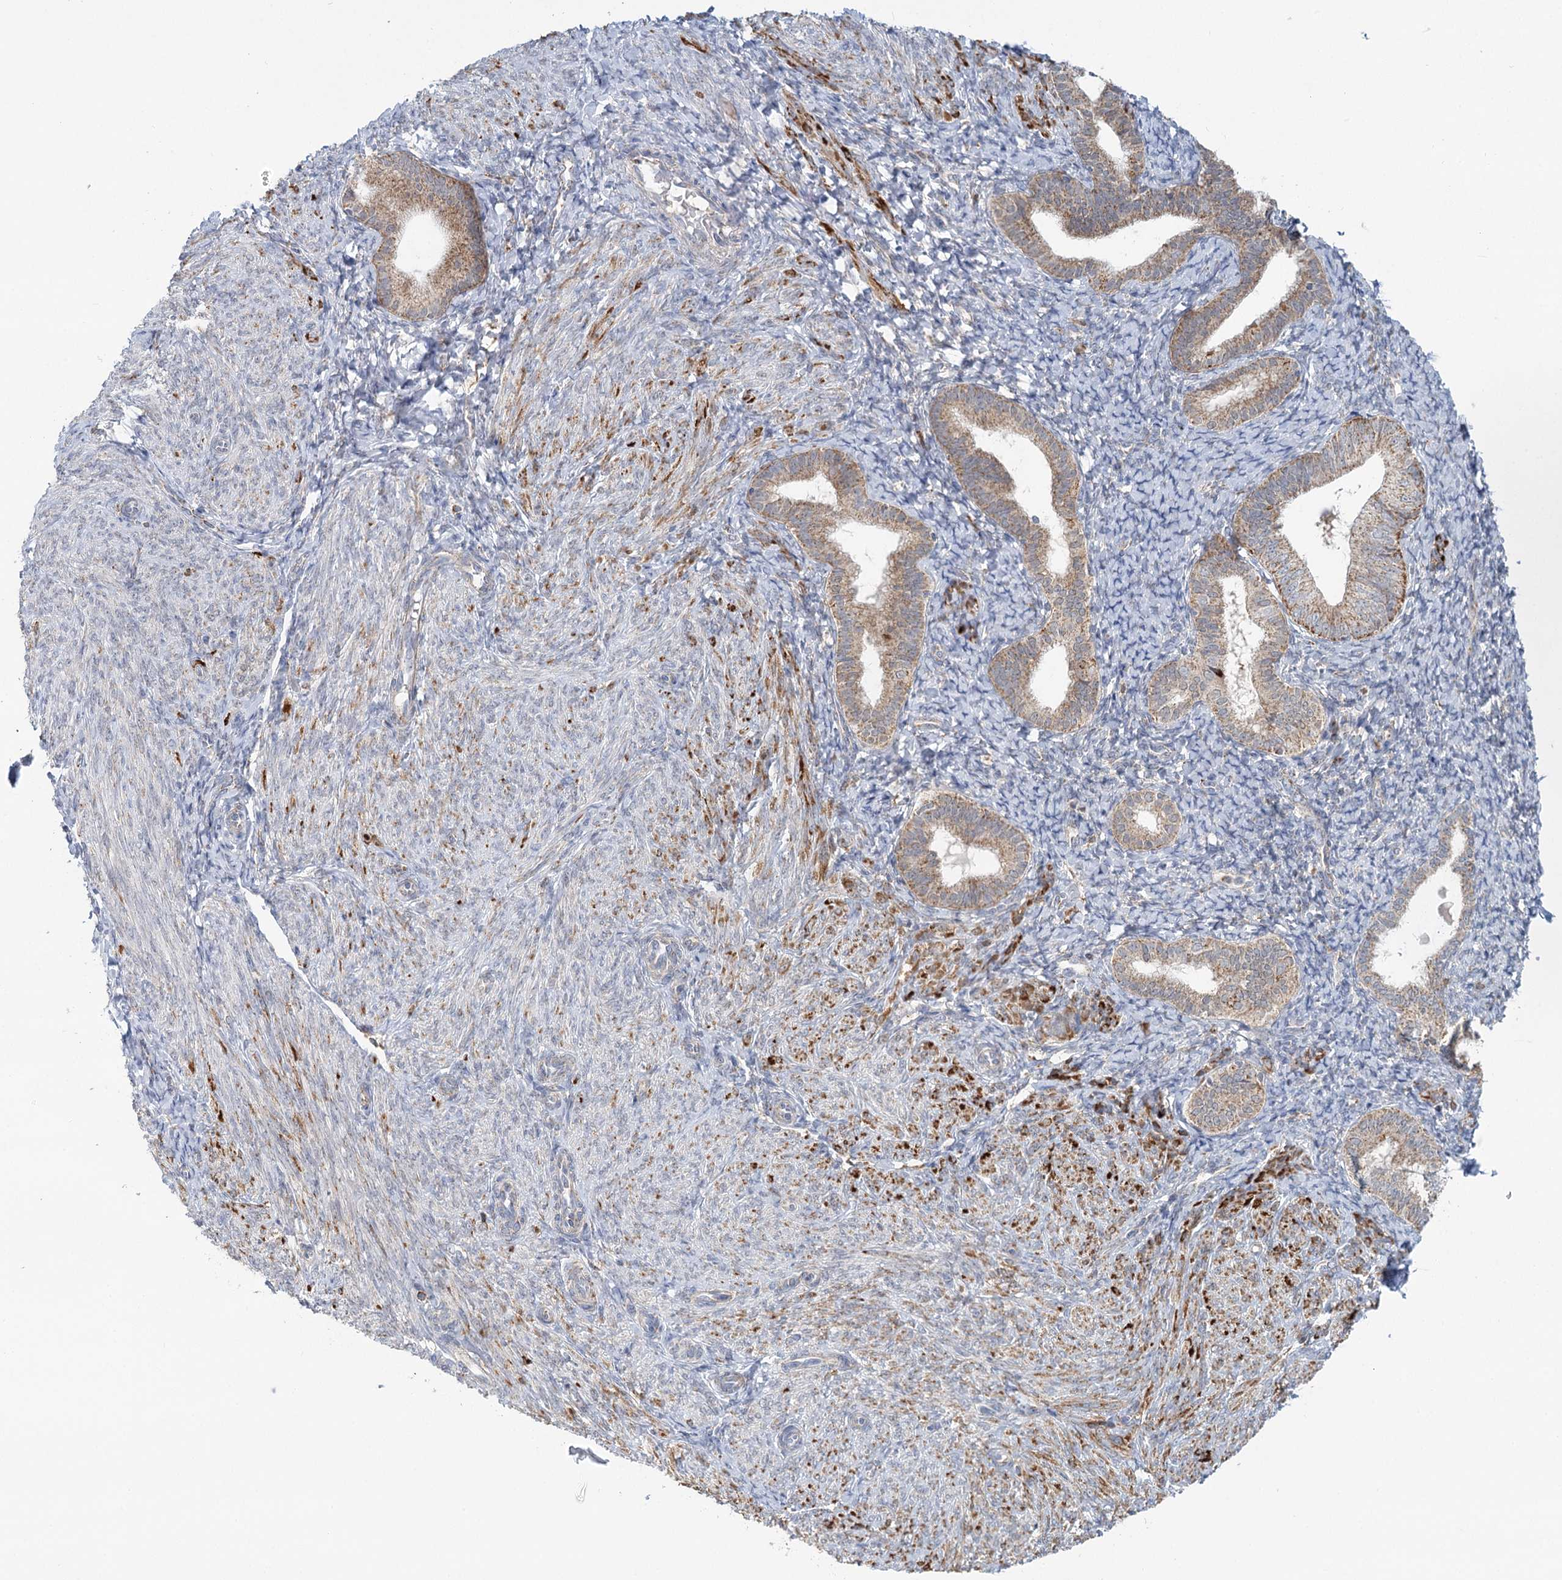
{"staining": {"intensity": "weak", "quantity": "<25%", "location": "cytoplasmic/membranous"}, "tissue": "endometrium", "cell_type": "Cells in endometrial stroma", "image_type": "normal", "snomed": [{"axis": "morphology", "description": "Normal tissue, NOS"}, {"axis": "topography", "description": "Endometrium"}], "caption": "Immunohistochemistry of benign endometrium displays no expression in cells in endometrial stroma.", "gene": "TAS1R1", "patient": {"sex": "female", "age": 72}}